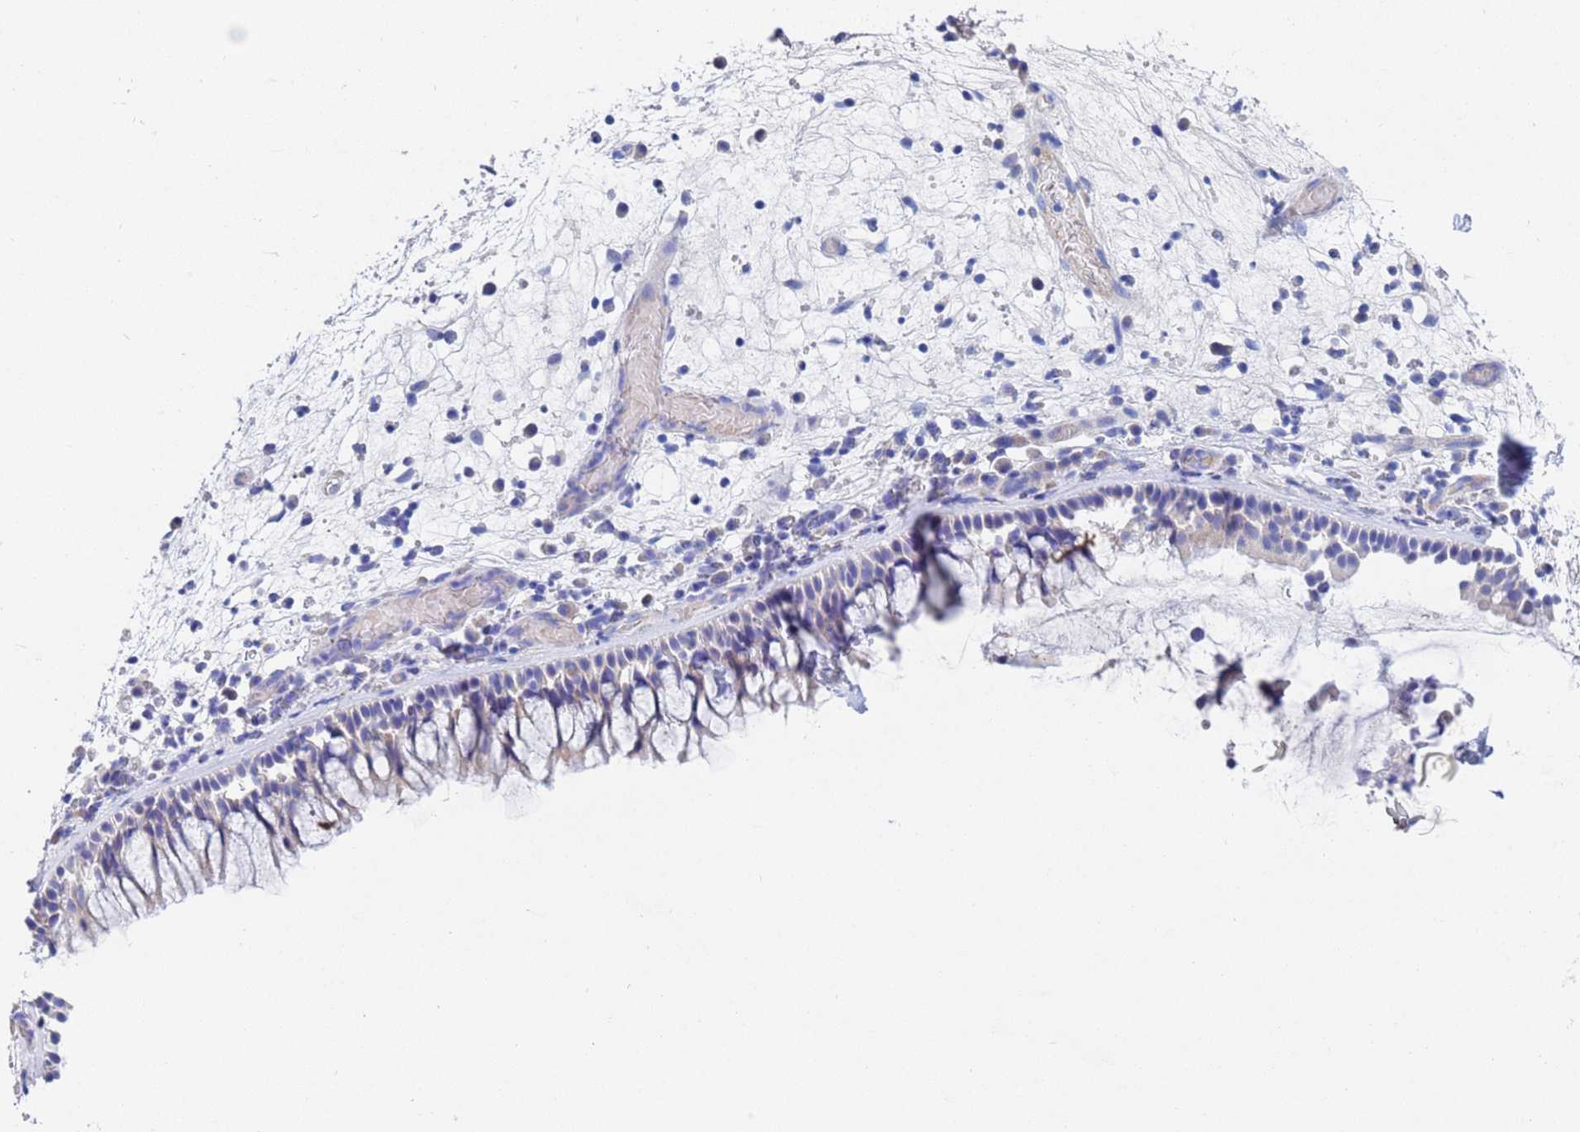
{"staining": {"intensity": "negative", "quantity": "none", "location": "none"}, "tissue": "nasopharynx", "cell_type": "Respiratory epithelial cells", "image_type": "normal", "snomed": [{"axis": "morphology", "description": "Normal tissue, NOS"}, {"axis": "morphology", "description": "Inflammation, NOS"}, {"axis": "morphology", "description": "Malignant melanoma, Metastatic site"}, {"axis": "topography", "description": "Nasopharynx"}], "caption": "Histopathology image shows no protein expression in respiratory epithelial cells of unremarkable nasopharynx.", "gene": "UBE2O", "patient": {"sex": "male", "age": 70}}